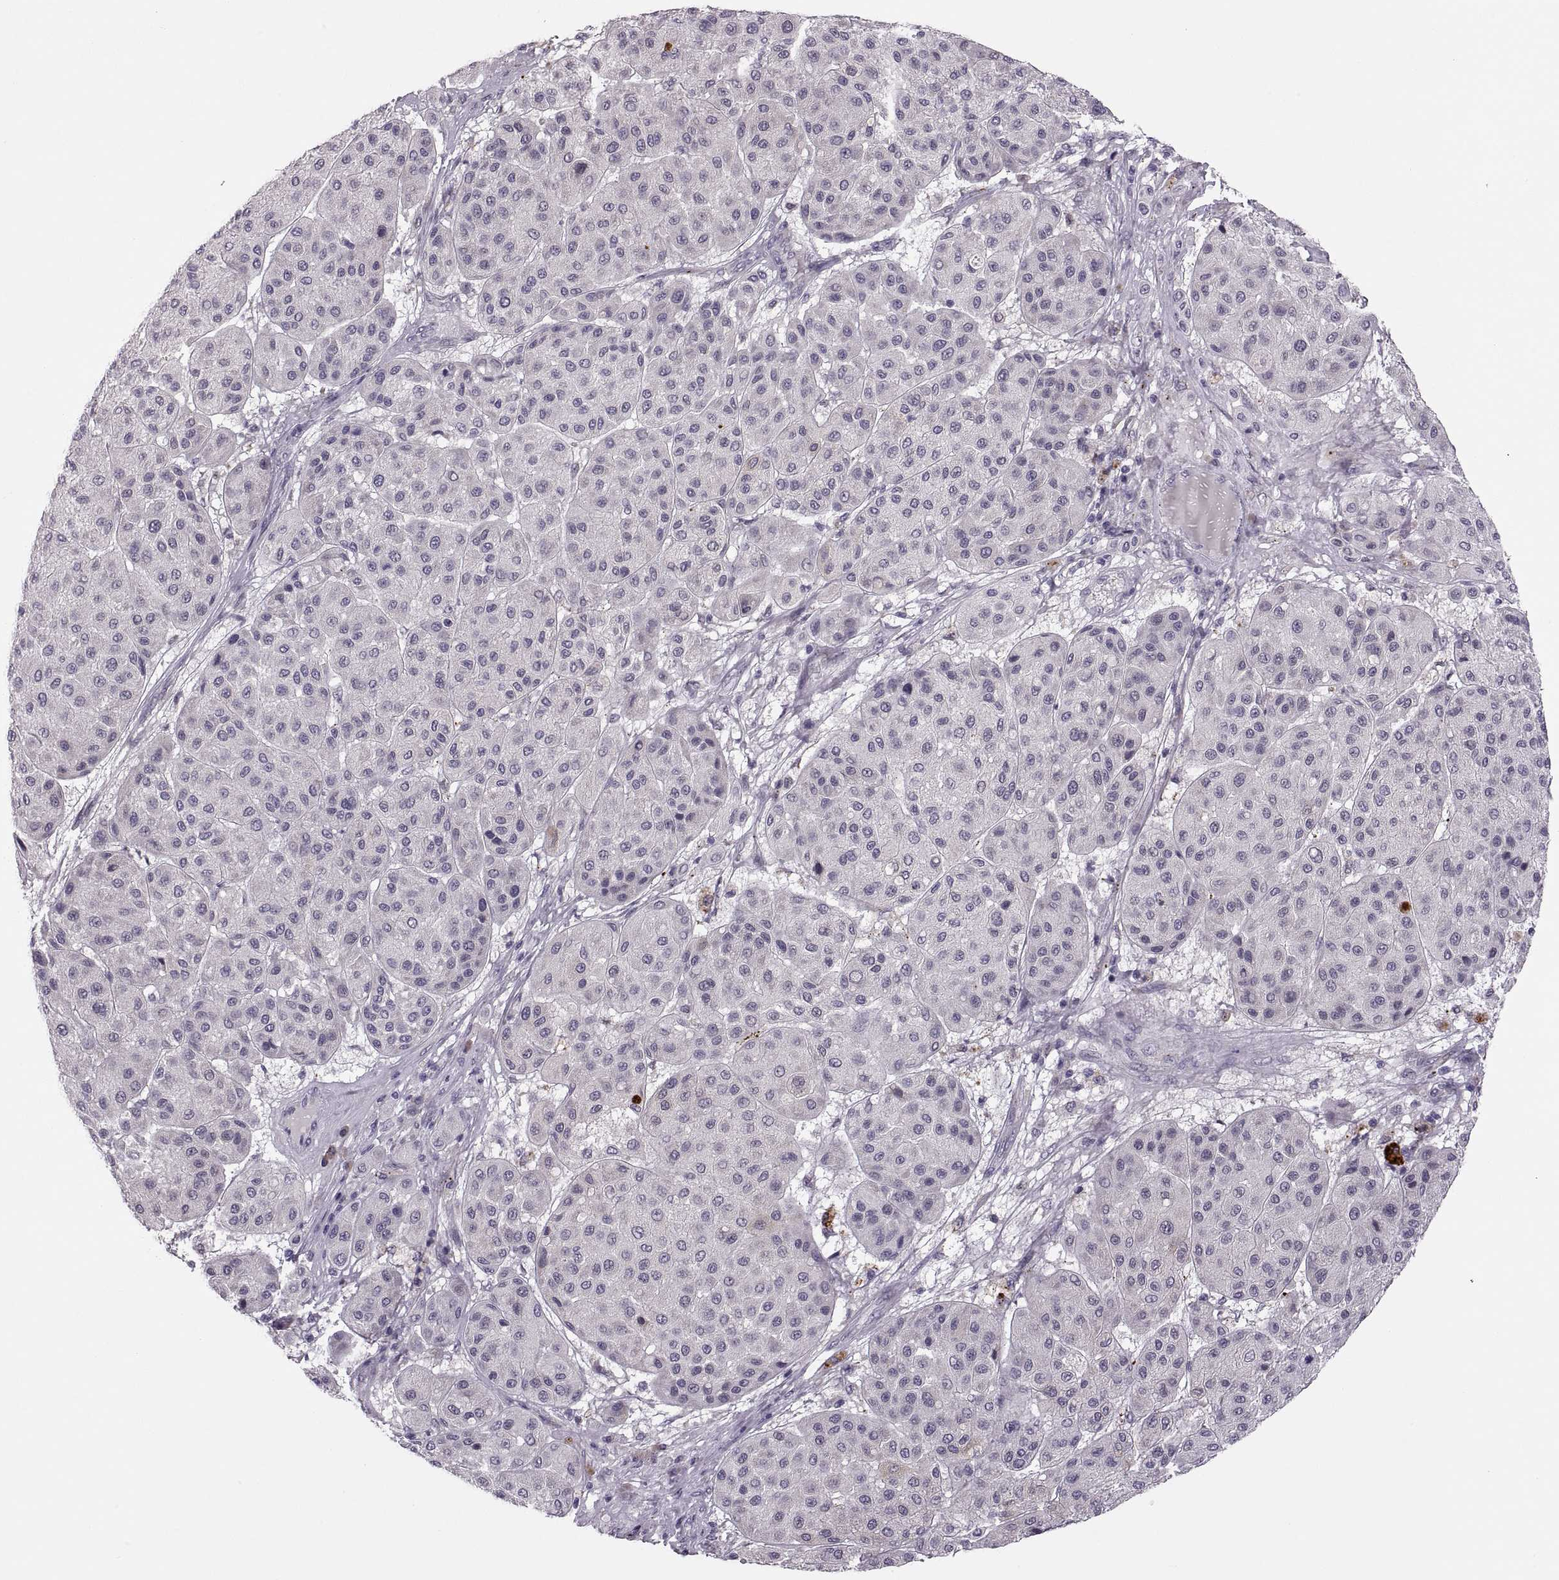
{"staining": {"intensity": "negative", "quantity": "none", "location": "none"}, "tissue": "melanoma", "cell_type": "Tumor cells", "image_type": "cancer", "snomed": [{"axis": "morphology", "description": "Malignant melanoma, Metastatic site"}, {"axis": "topography", "description": "Smooth muscle"}], "caption": "Immunohistochemistry (IHC) histopathology image of neoplastic tissue: malignant melanoma (metastatic site) stained with DAB (3,3'-diaminobenzidine) displays no significant protein staining in tumor cells. The staining is performed using DAB (3,3'-diaminobenzidine) brown chromogen with nuclei counter-stained in using hematoxylin.", "gene": "ADH6", "patient": {"sex": "male", "age": 41}}